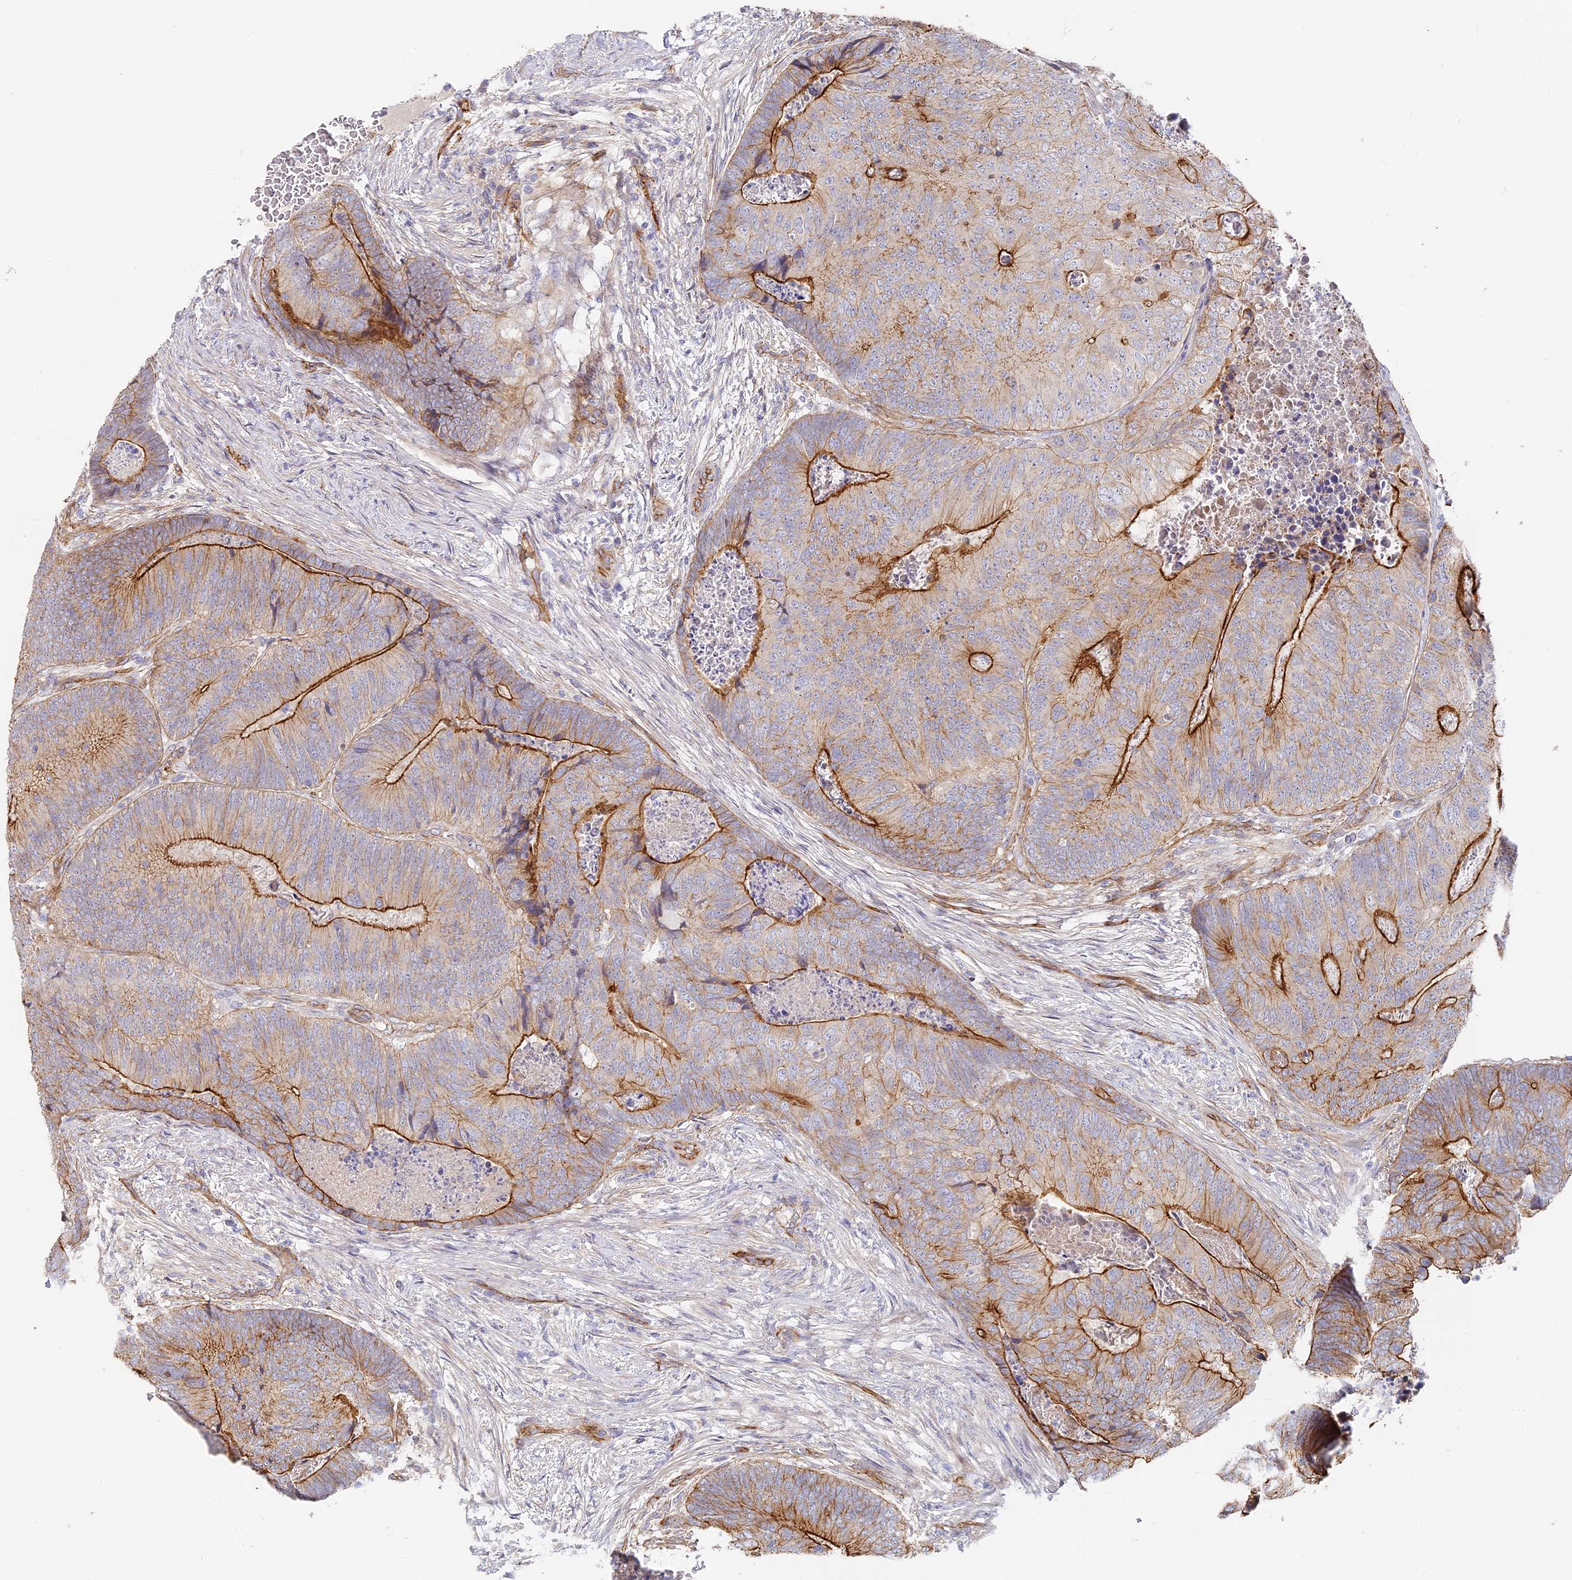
{"staining": {"intensity": "strong", "quantity": "25%-75%", "location": "cytoplasmic/membranous"}, "tissue": "colorectal cancer", "cell_type": "Tumor cells", "image_type": "cancer", "snomed": [{"axis": "morphology", "description": "Adenocarcinoma, NOS"}, {"axis": "topography", "description": "Colon"}], "caption": "A brown stain shows strong cytoplasmic/membranous staining of a protein in human colorectal adenocarcinoma tumor cells.", "gene": "CCDC30", "patient": {"sex": "female", "age": 67}}